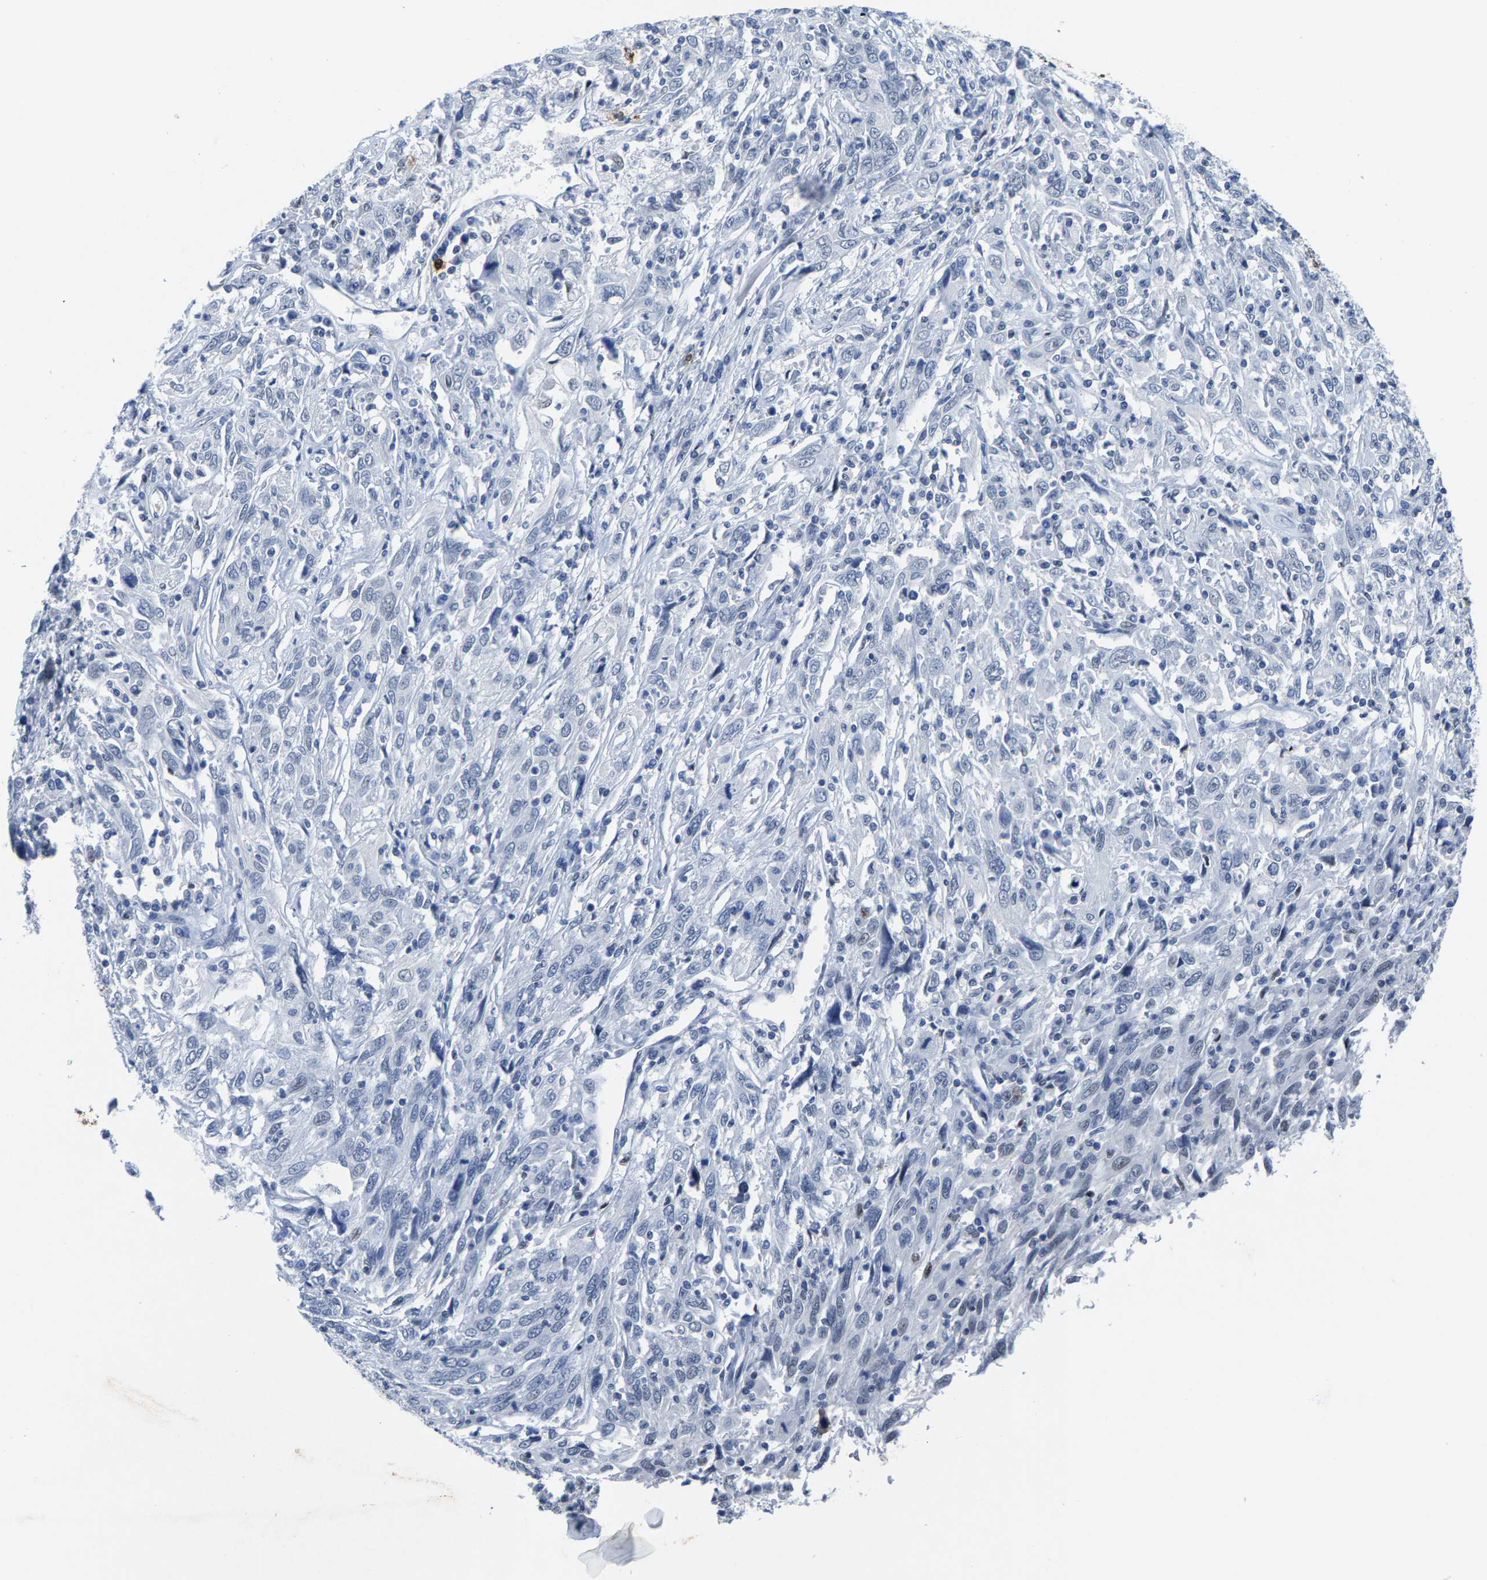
{"staining": {"intensity": "negative", "quantity": "none", "location": "none"}, "tissue": "cervical cancer", "cell_type": "Tumor cells", "image_type": "cancer", "snomed": [{"axis": "morphology", "description": "Squamous cell carcinoma, NOS"}, {"axis": "topography", "description": "Cervix"}], "caption": "The image shows no staining of tumor cells in cervical cancer (squamous cell carcinoma).", "gene": "SETD1B", "patient": {"sex": "female", "age": 46}}